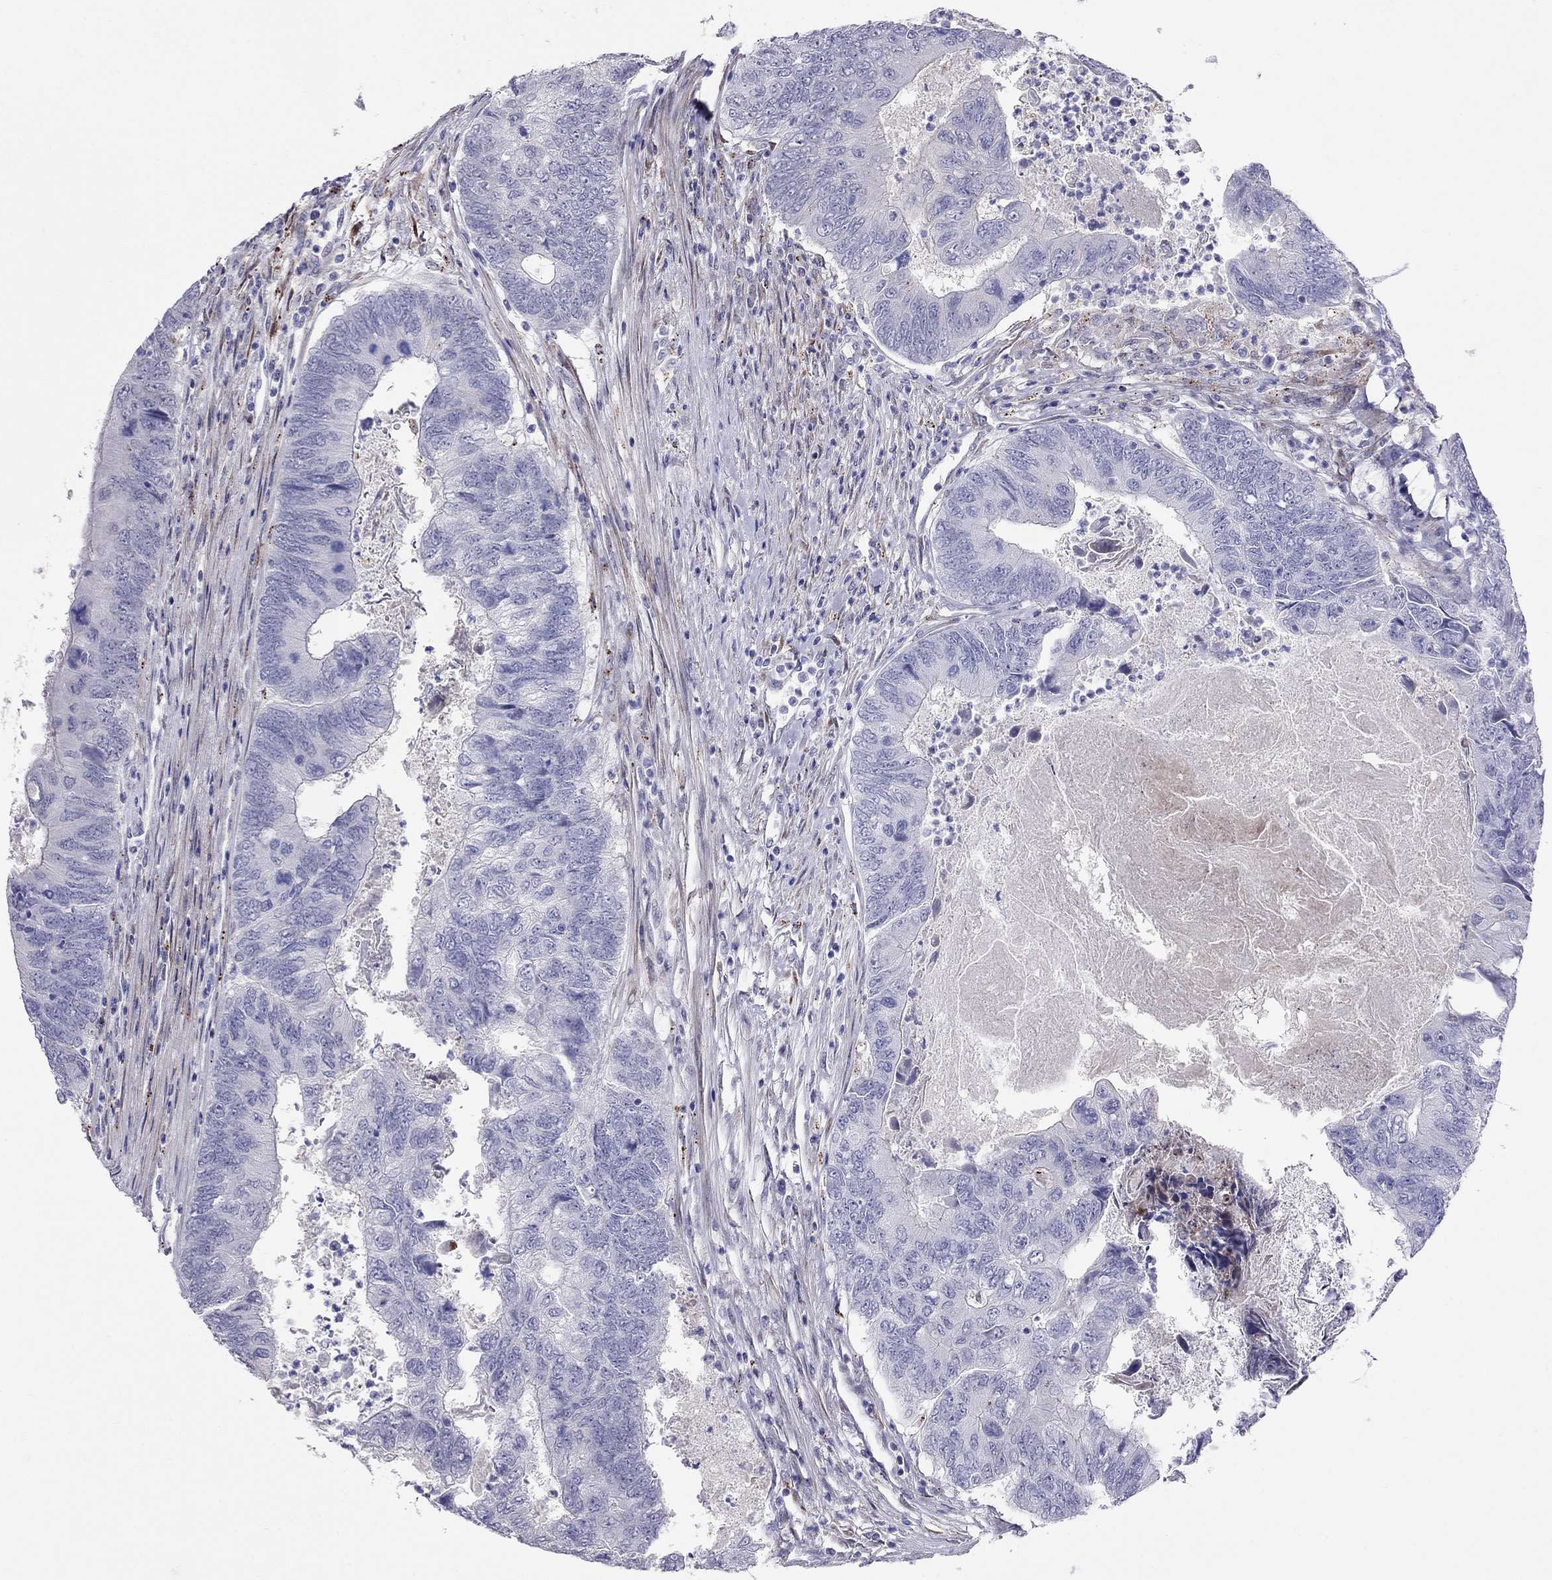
{"staining": {"intensity": "negative", "quantity": "none", "location": "none"}, "tissue": "colorectal cancer", "cell_type": "Tumor cells", "image_type": "cancer", "snomed": [{"axis": "morphology", "description": "Adenocarcinoma, NOS"}, {"axis": "topography", "description": "Colon"}], "caption": "High magnification brightfield microscopy of adenocarcinoma (colorectal) stained with DAB (brown) and counterstained with hematoxylin (blue): tumor cells show no significant positivity.", "gene": "MAGEB4", "patient": {"sex": "female", "age": 67}}